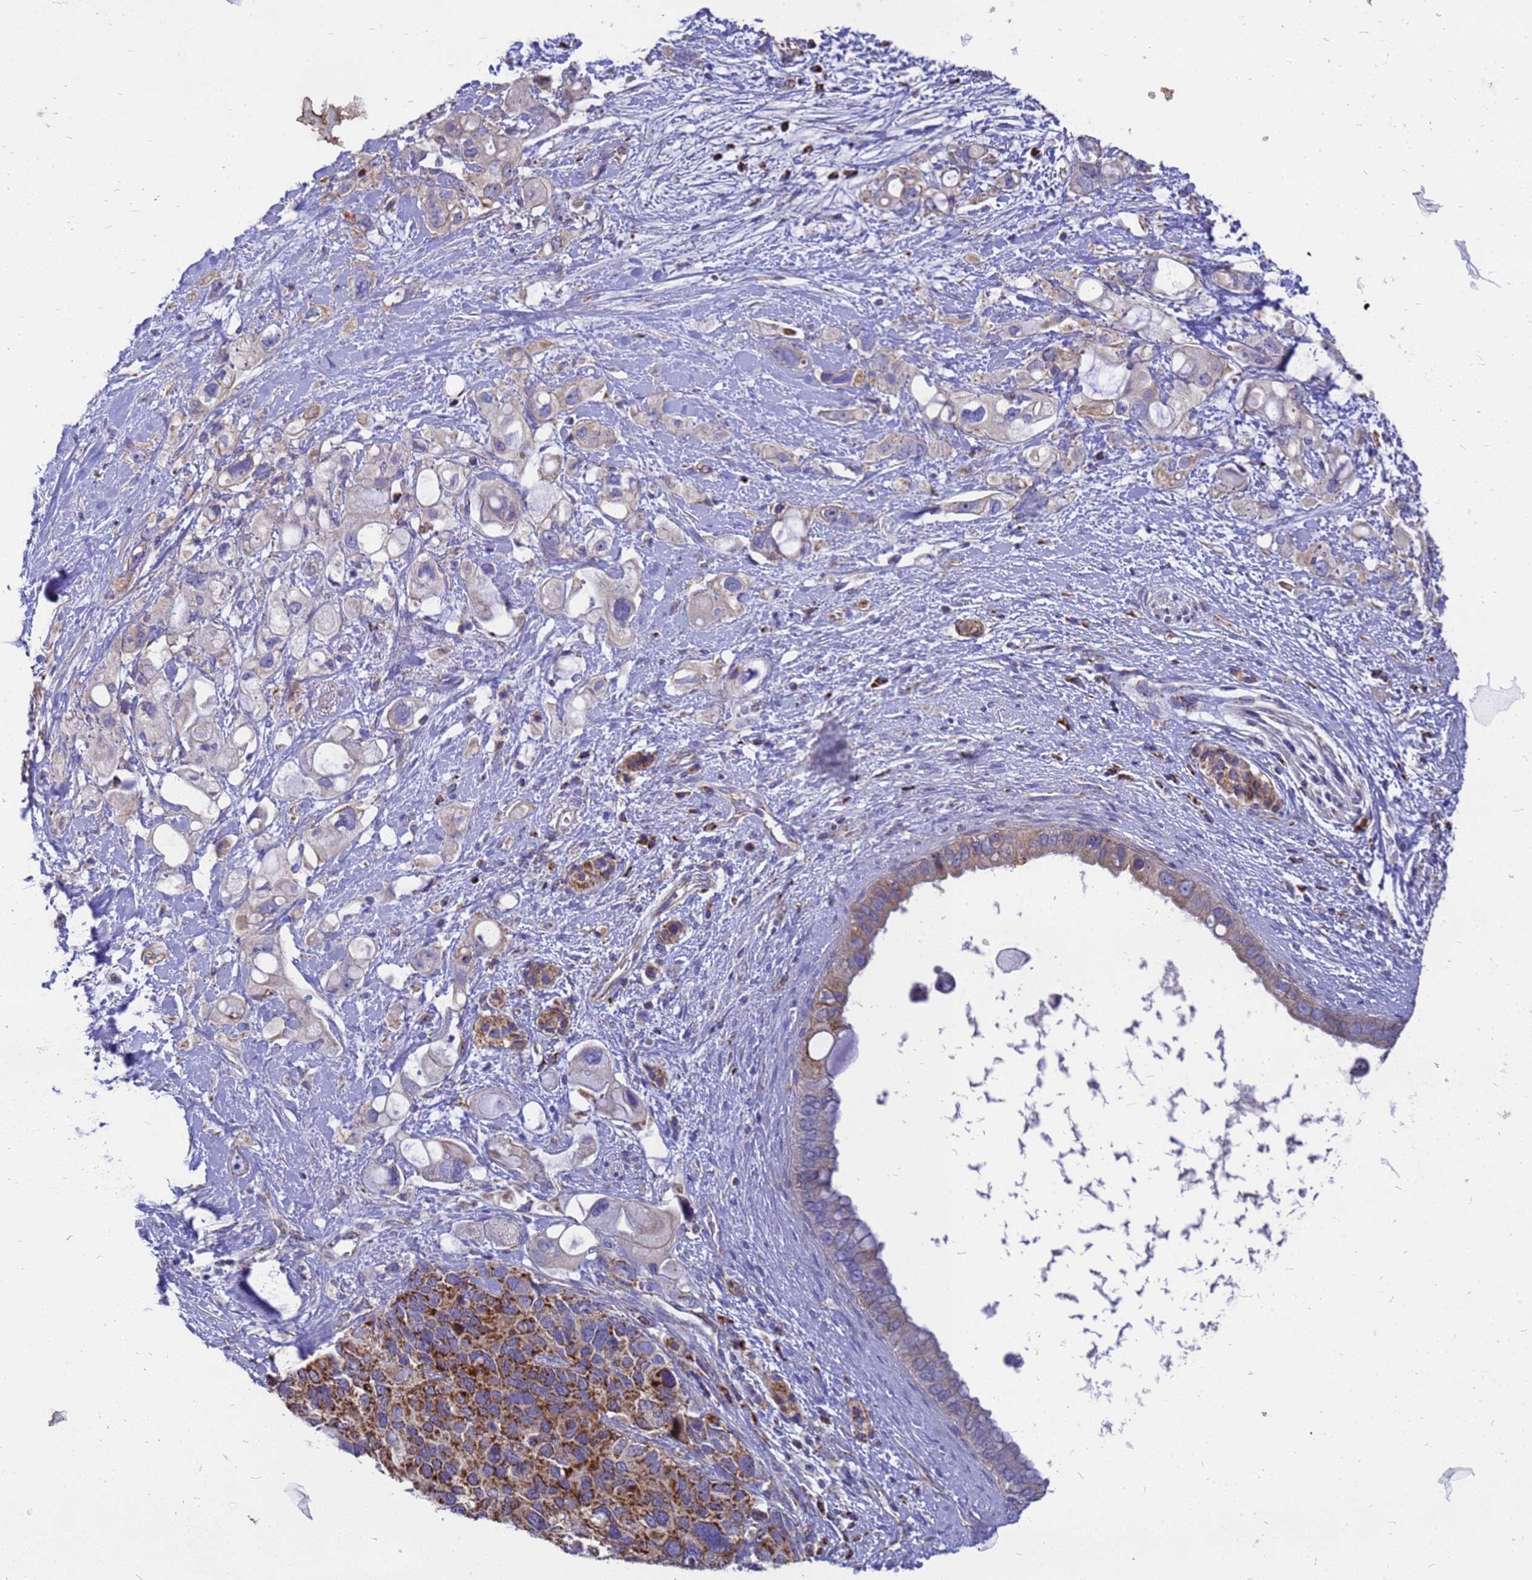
{"staining": {"intensity": "strong", "quantity": "25%-75%", "location": "cytoplasmic/membranous"}, "tissue": "pancreatic cancer", "cell_type": "Tumor cells", "image_type": "cancer", "snomed": [{"axis": "morphology", "description": "Adenocarcinoma, NOS"}, {"axis": "topography", "description": "Pancreas"}], "caption": "Protein analysis of pancreatic cancer tissue demonstrates strong cytoplasmic/membranous positivity in about 25%-75% of tumor cells.", "gene": "CMC4", "patient": {"sex": "female", "age": 56}}